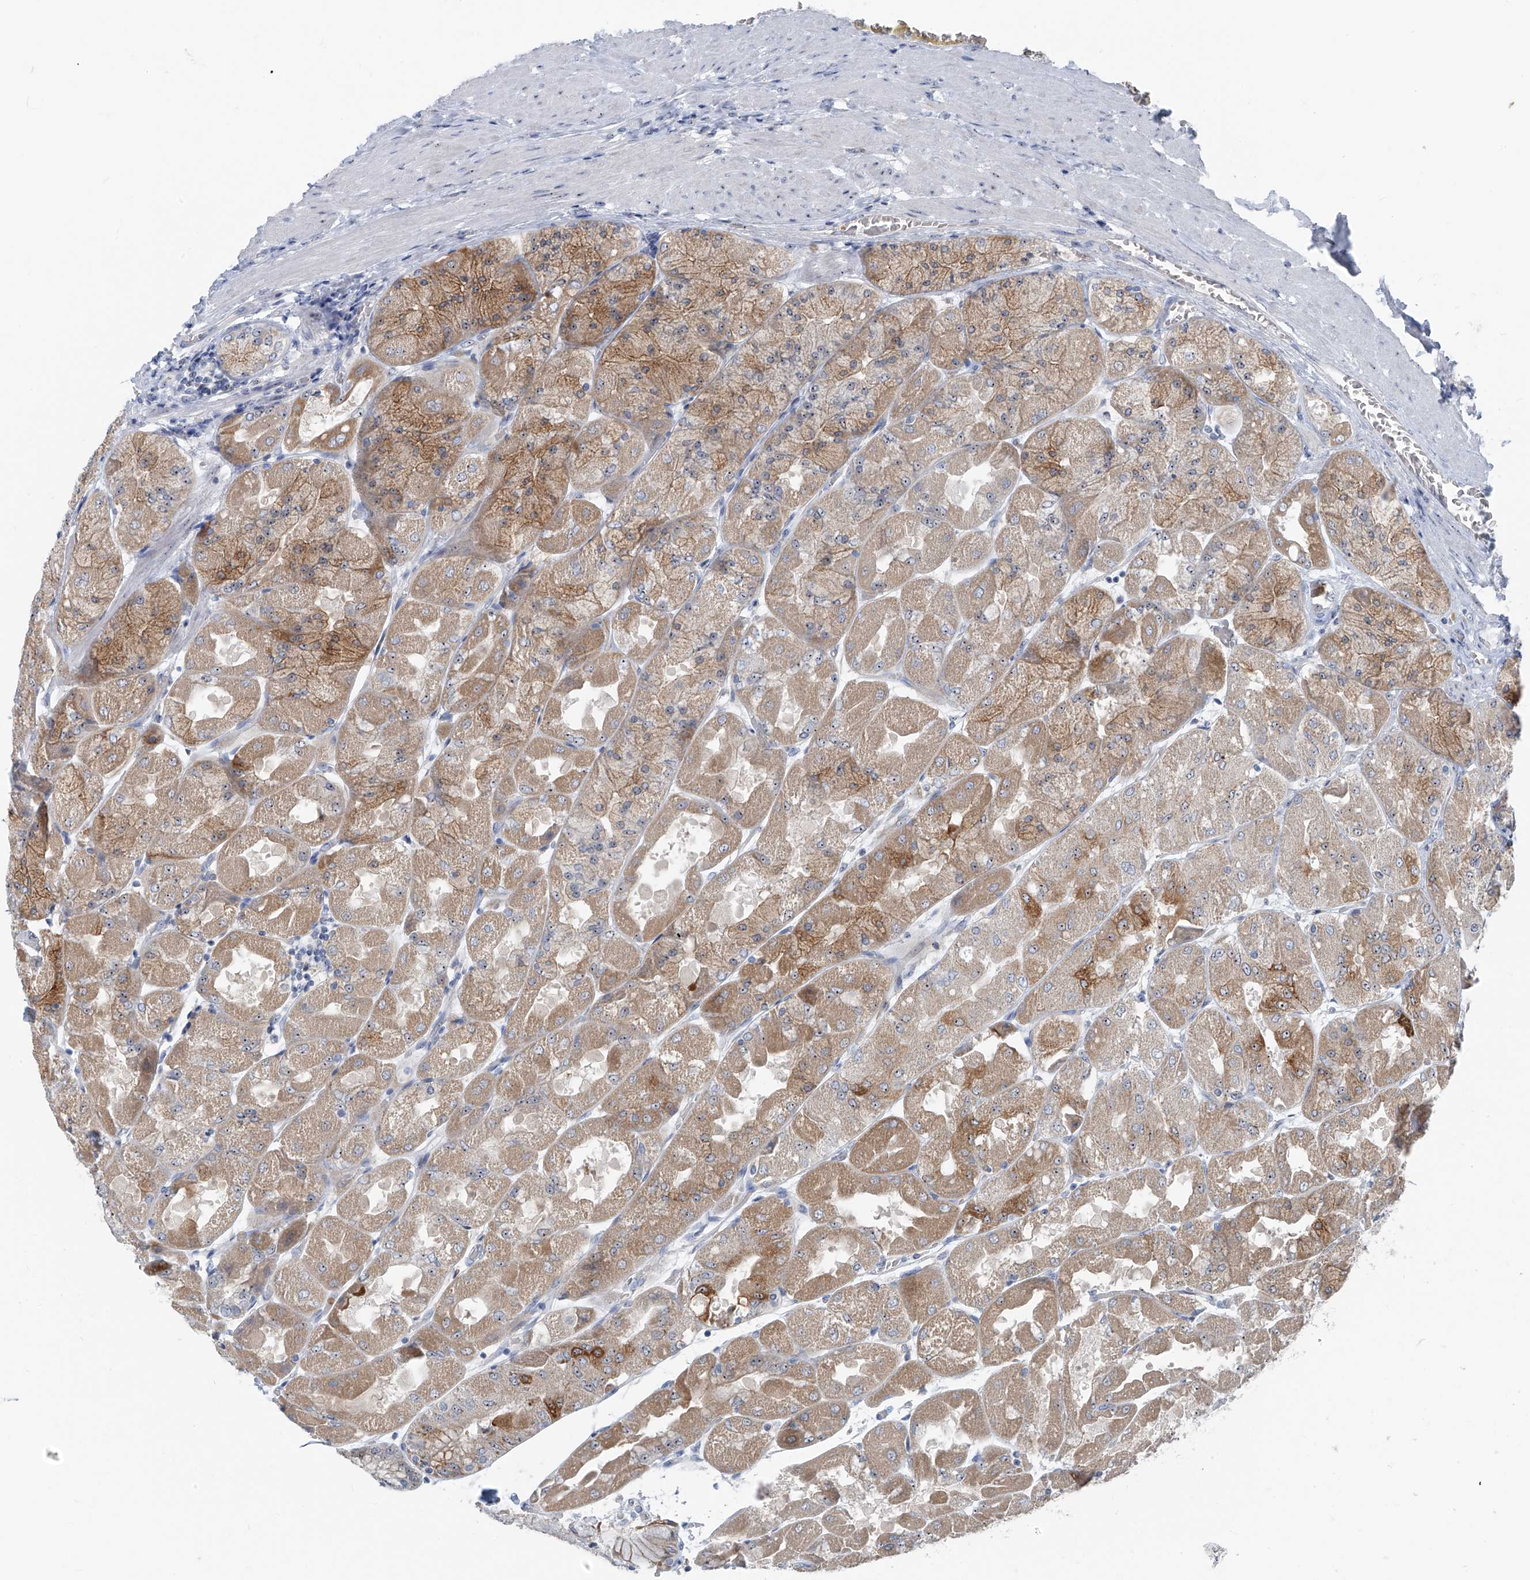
{"staining": {"intensity": "strong", "quantity": "<25%", "location": "cytoplasmic/membranous"}, "tissue": "stomach", "cell_type": "Glandular cells", "image_type": "normal", "snomed": [{"axis": "morphology", "description": "Normal tissue, NOS"}, {"axis": "topography", "description": "Stomach"}], "caption": "This is a photomicrograph of IHC staining of unremarkable stomach, which shows strong staining in the cytoplasmic/membranous of glandular cells.", "gene": "FGD2", "patient": {"sex": "female", "age": 61}}